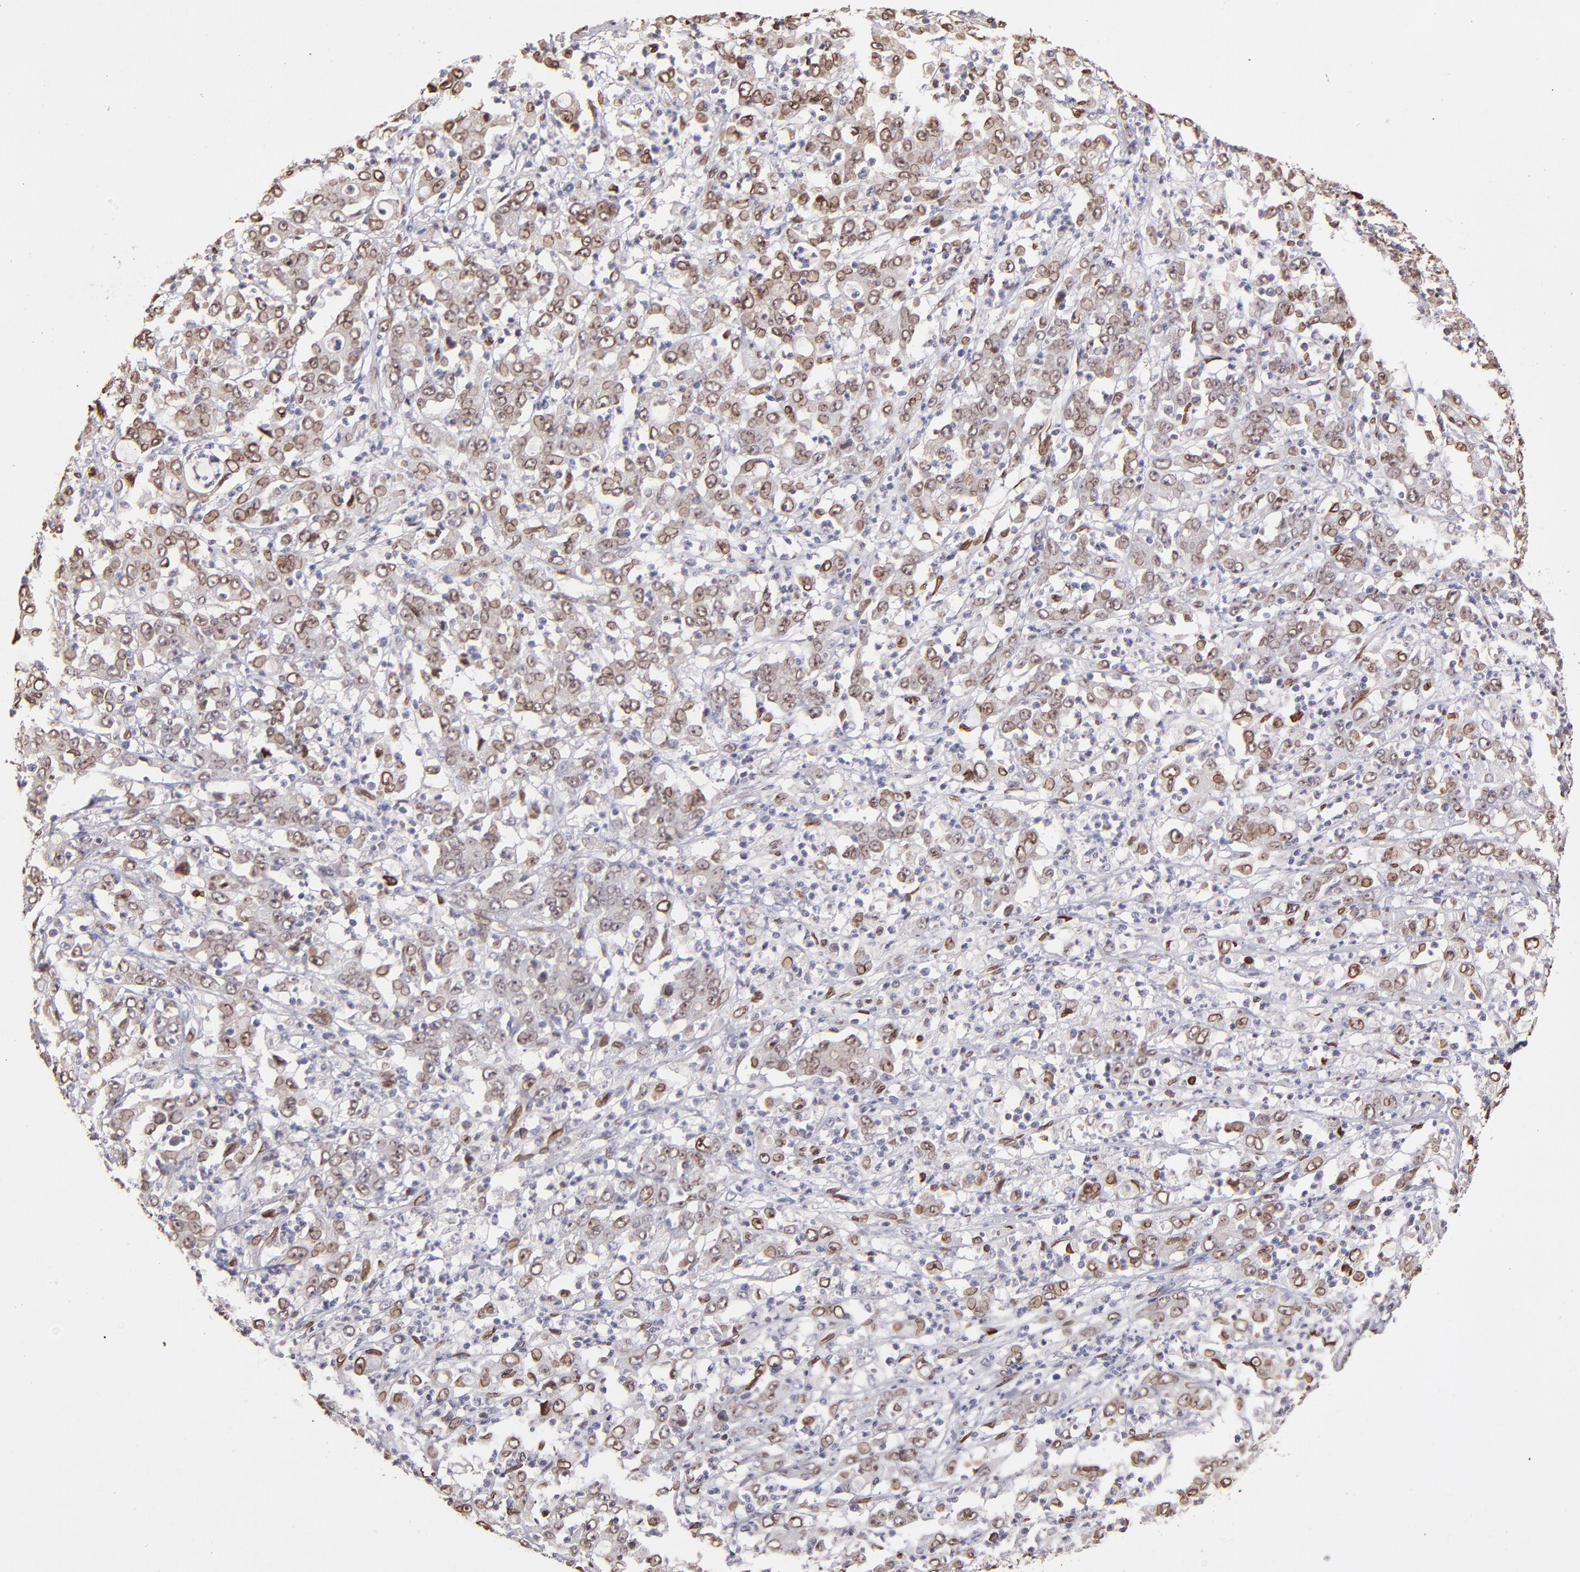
{"staining": {"intensity": "moderate", "quantity": ">75%", "location": "cytoplasmic/membranous,nuclear"}, "tissue": "stomach cancer", "cell_type": "Tumor cells", "image_type": "cancer", "snomed": [{"axis": "morphology", "description": "Adenocarcinoma, NOS"}, {"axis": "topography", "description": "Stomach, lower"}], "caption": "Protein staining demonstrates moderate cytoplasmic/membranous and nuclear staining in approximately >75% of tumor cells in adenocarcinoma (stomach).", "gene": "PUM3", "patient": {"sex": "female", "age": 71}}